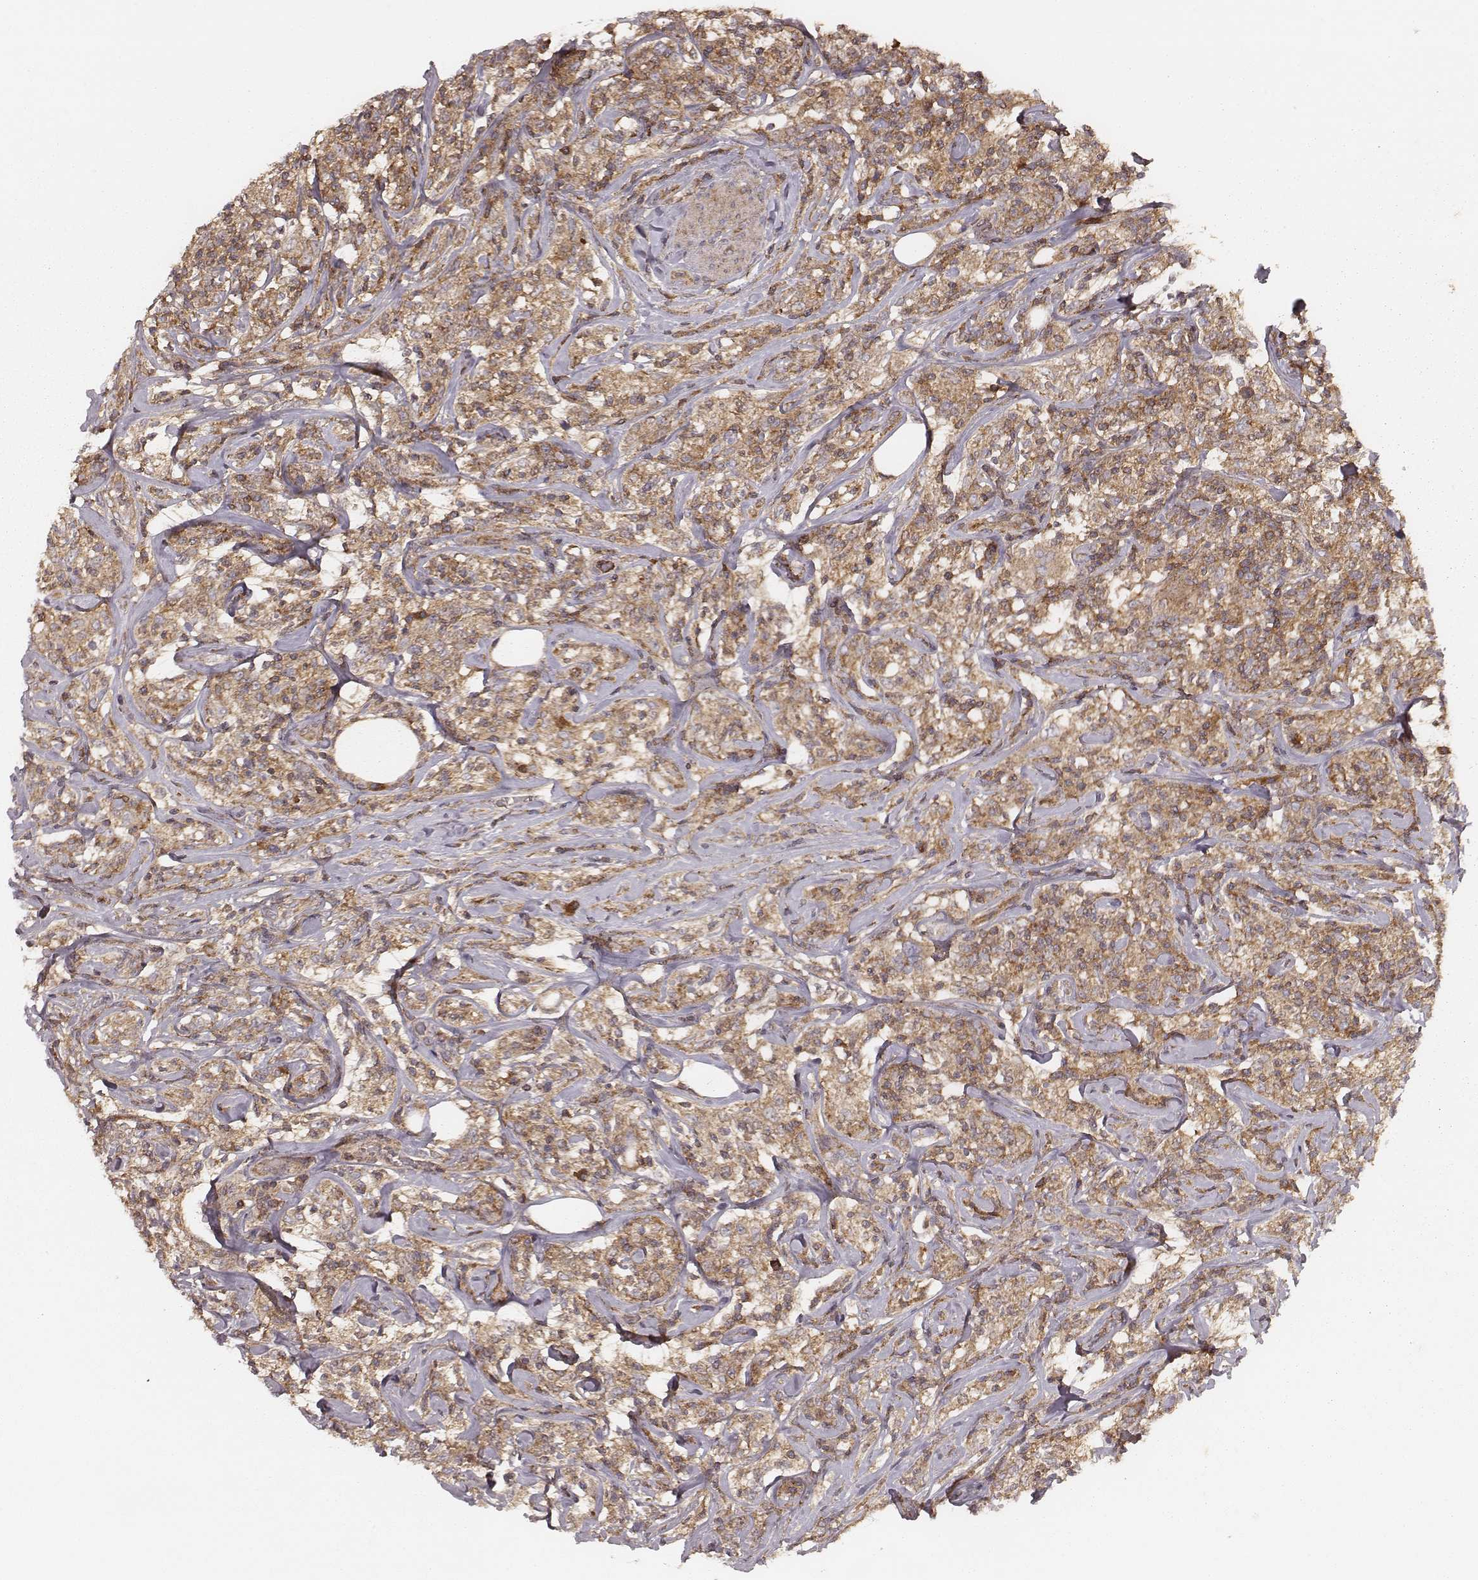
{"staining": {"intensity": "moderate", "quantity": ">75%", "location": "cytoplasmic/membranous"}, "tissue": "lymphoma", "cell_type": "Tumor cells", "image_type": "cancer", "snomed": [{"axis": "morphology", "description": "Malignant lymphoma, non-Hodgkin's type, High grade"}, {"axis": "topography", "description": "Lymph node"}], "caption": "Human lymphoma stained for a protein (brown) exhibits moderate cytoplasmic/membranous positive expression in about >75% of tumor cells.", "gene": "CARS1", "patient": {"sex": "female", "age": 84}}